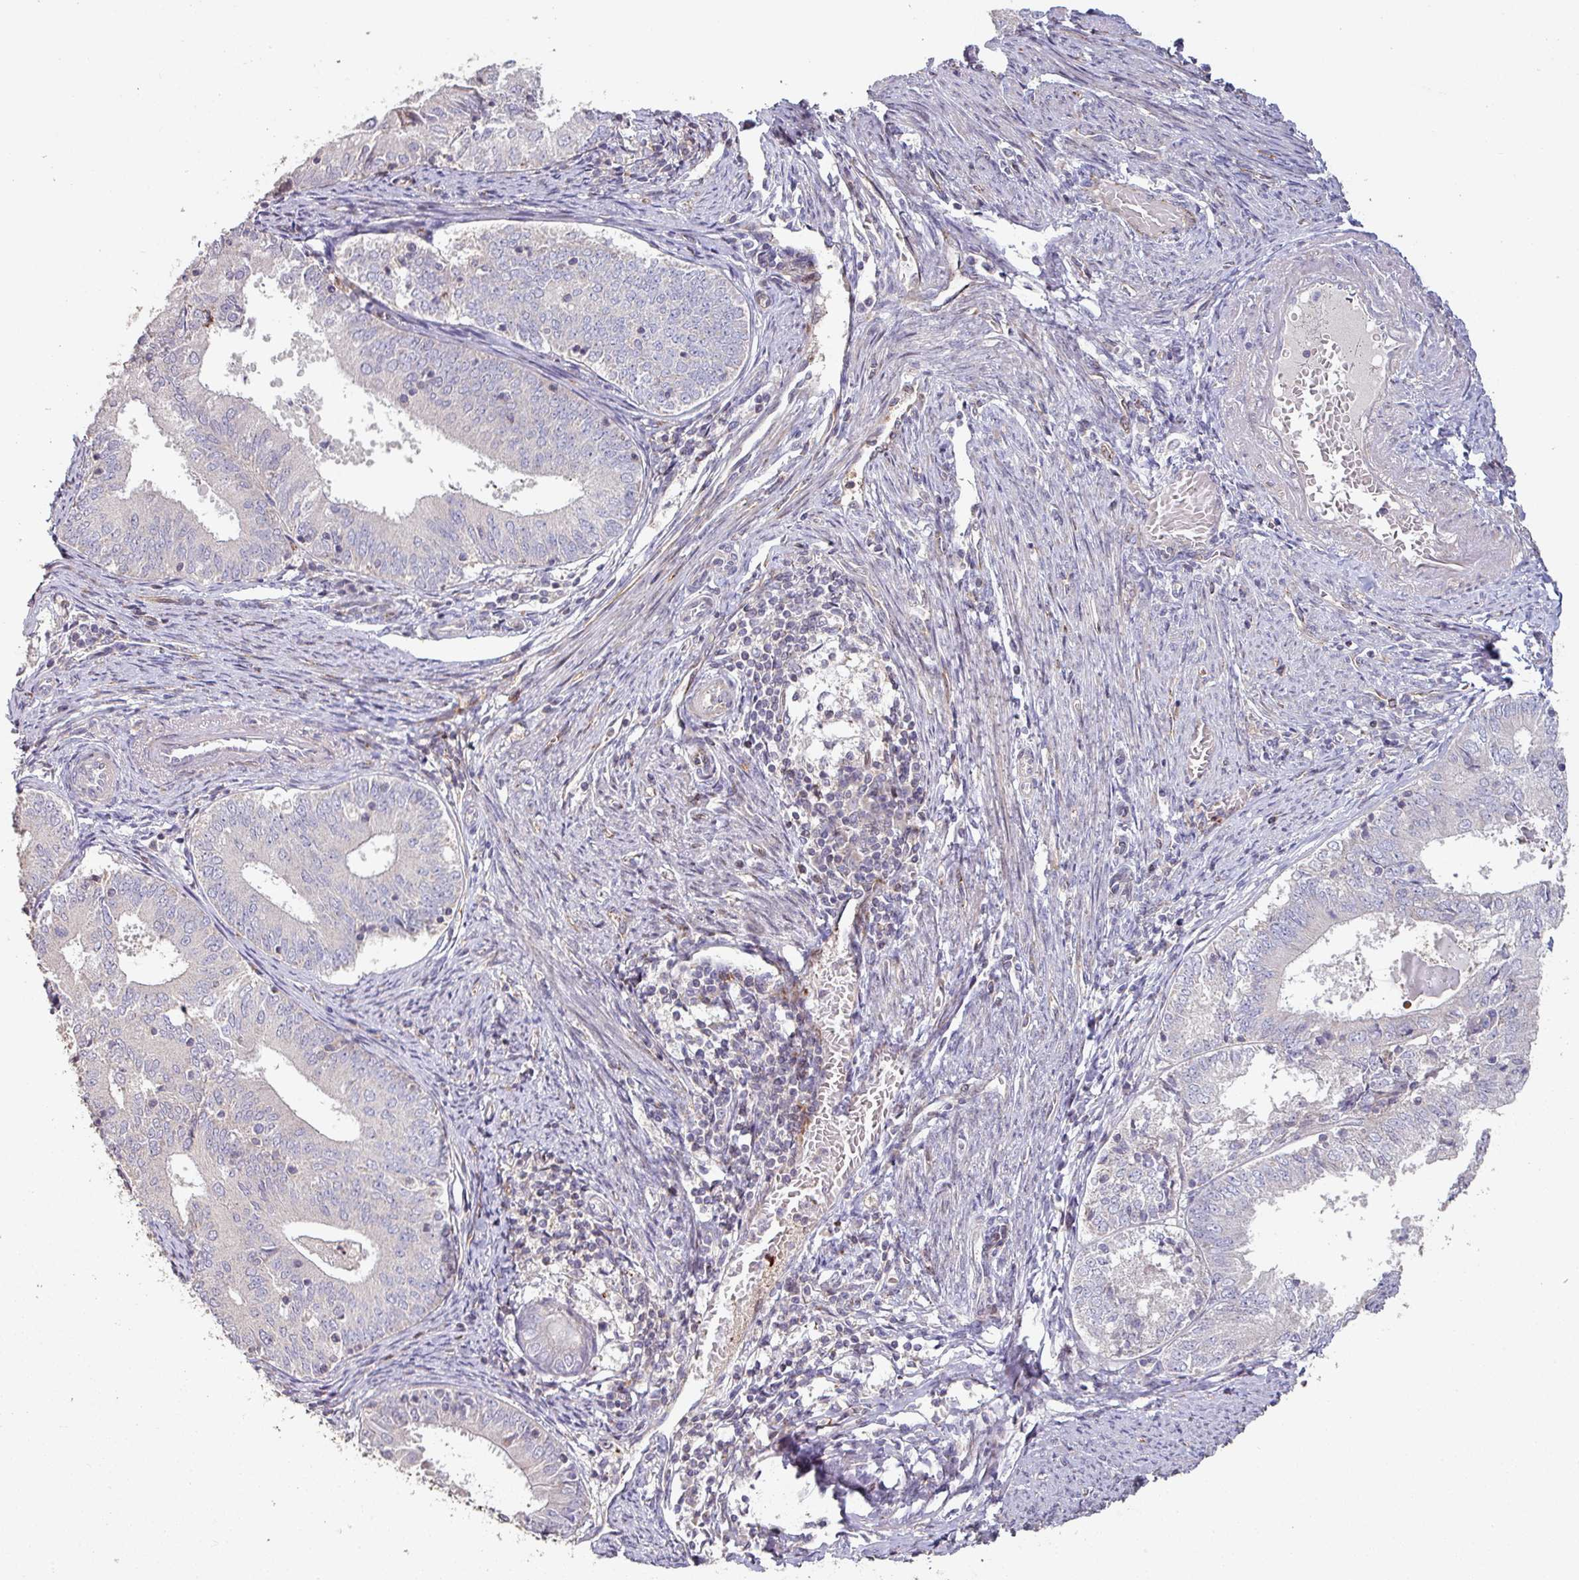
{"staining": {"intensity": "negative", "quantity": "none", "location": "none"}, "tissue": "endometrial cancer", "cell_type": "Tumor cells", "image_type": "cancer", "snomed": [{"axis": "morphology", "description": "Adenocarcinoma, NOS"}, {"axis": "topography", "description": "Endometrium"}], "caption": "Micrograph shows no protein staining in tumor cells of endometrial cancer tissue.", "gene": "RPL23A", "patient": {"sex": "female", "age": 57}}